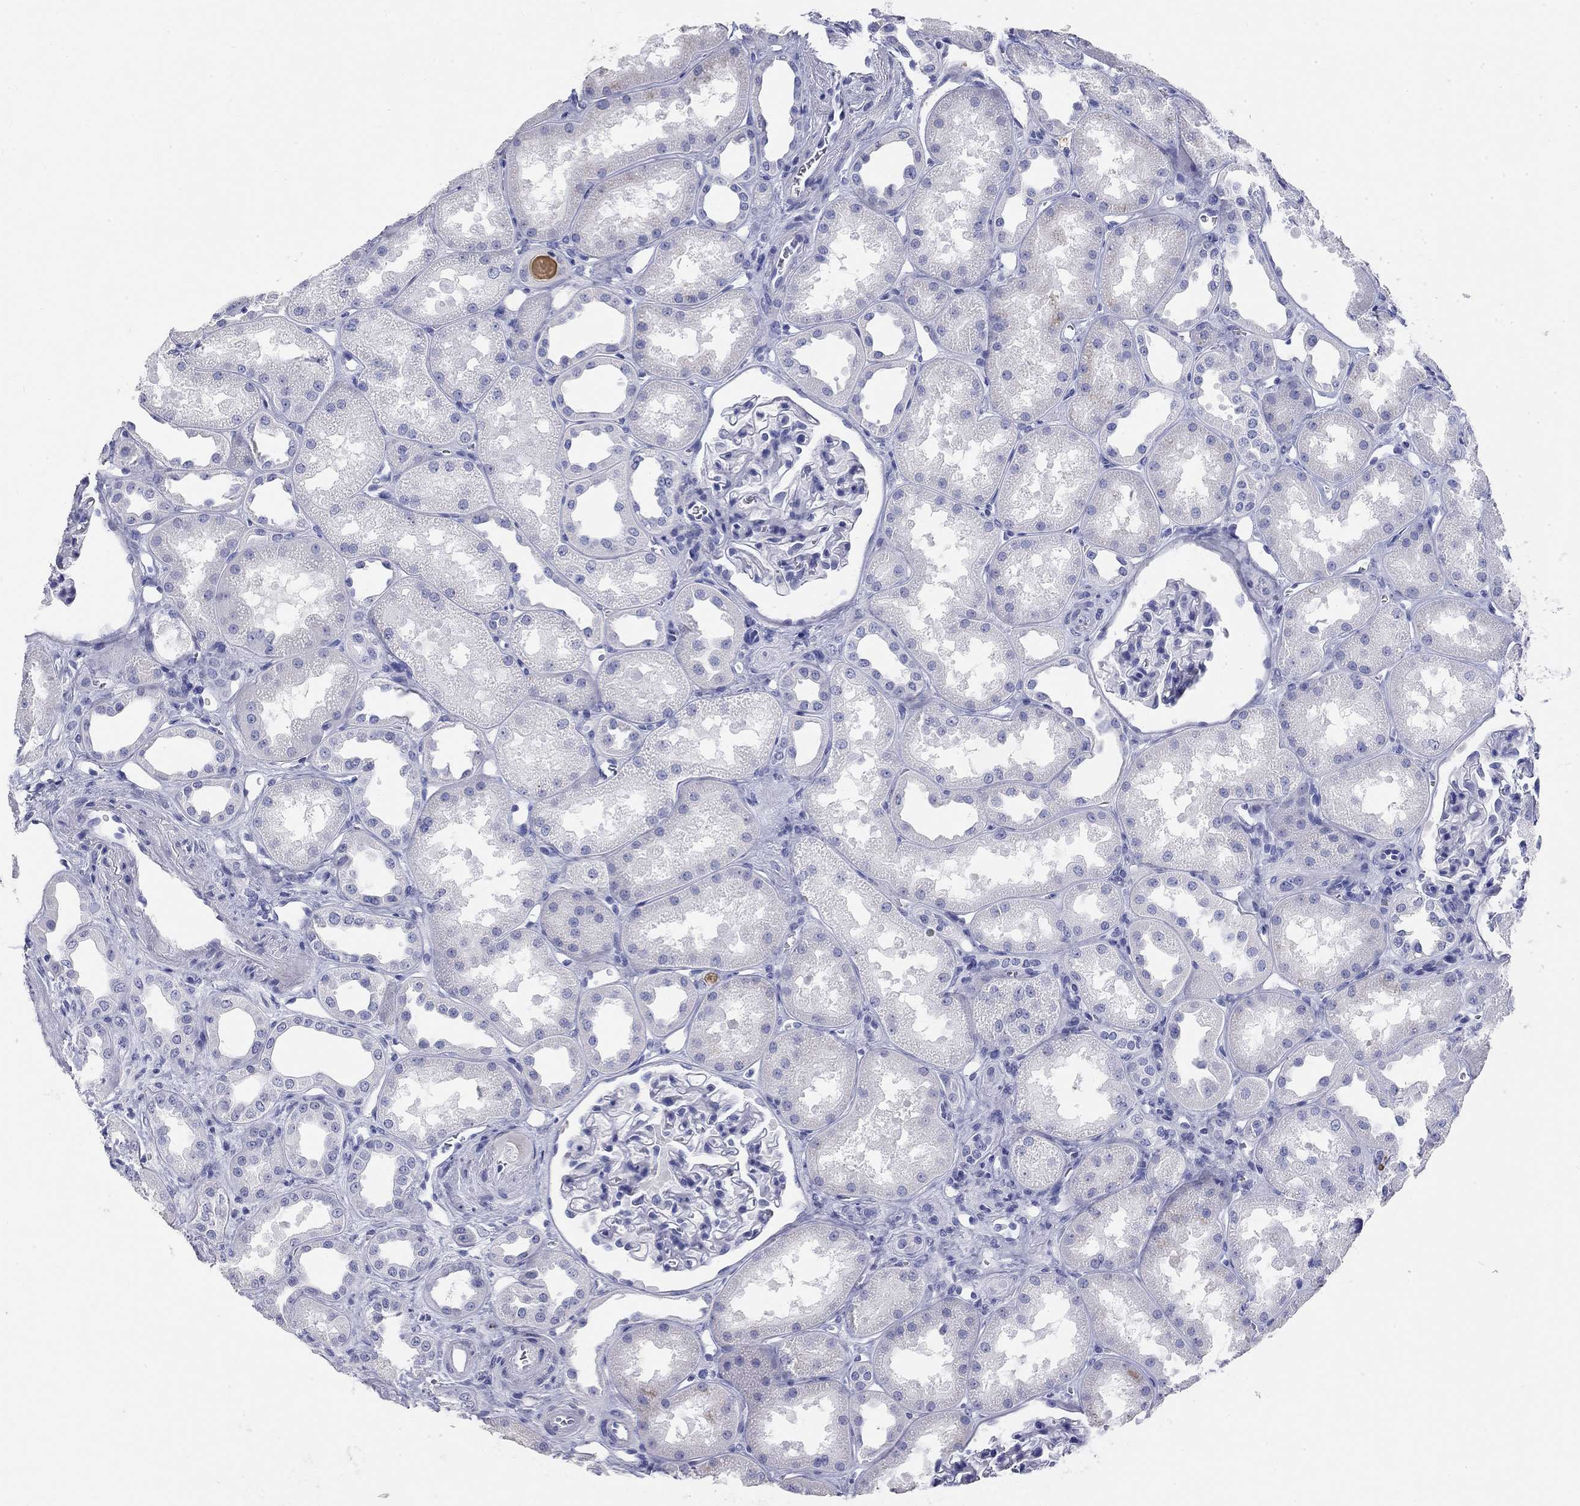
{"staining": {"intensity": "negative", "quantity": "none", "location": "none"}, "tissue": "kidney", "cell_type": "Cells in glomeruli", "image_type": "normal", "snomed": [{"axis": "morphology", "description": "Normal tissue, NOS"}, {"axis": "topography", "description": "Kidney"}], "caption": "DAB (3,3'-diaminobenzidine) immunohistochemical staining of normal human kidney exhibits no significant staining in cells in glomeruli.", "gene": "PHOX2B", "patient": {"sex": "male", "age": 61}}